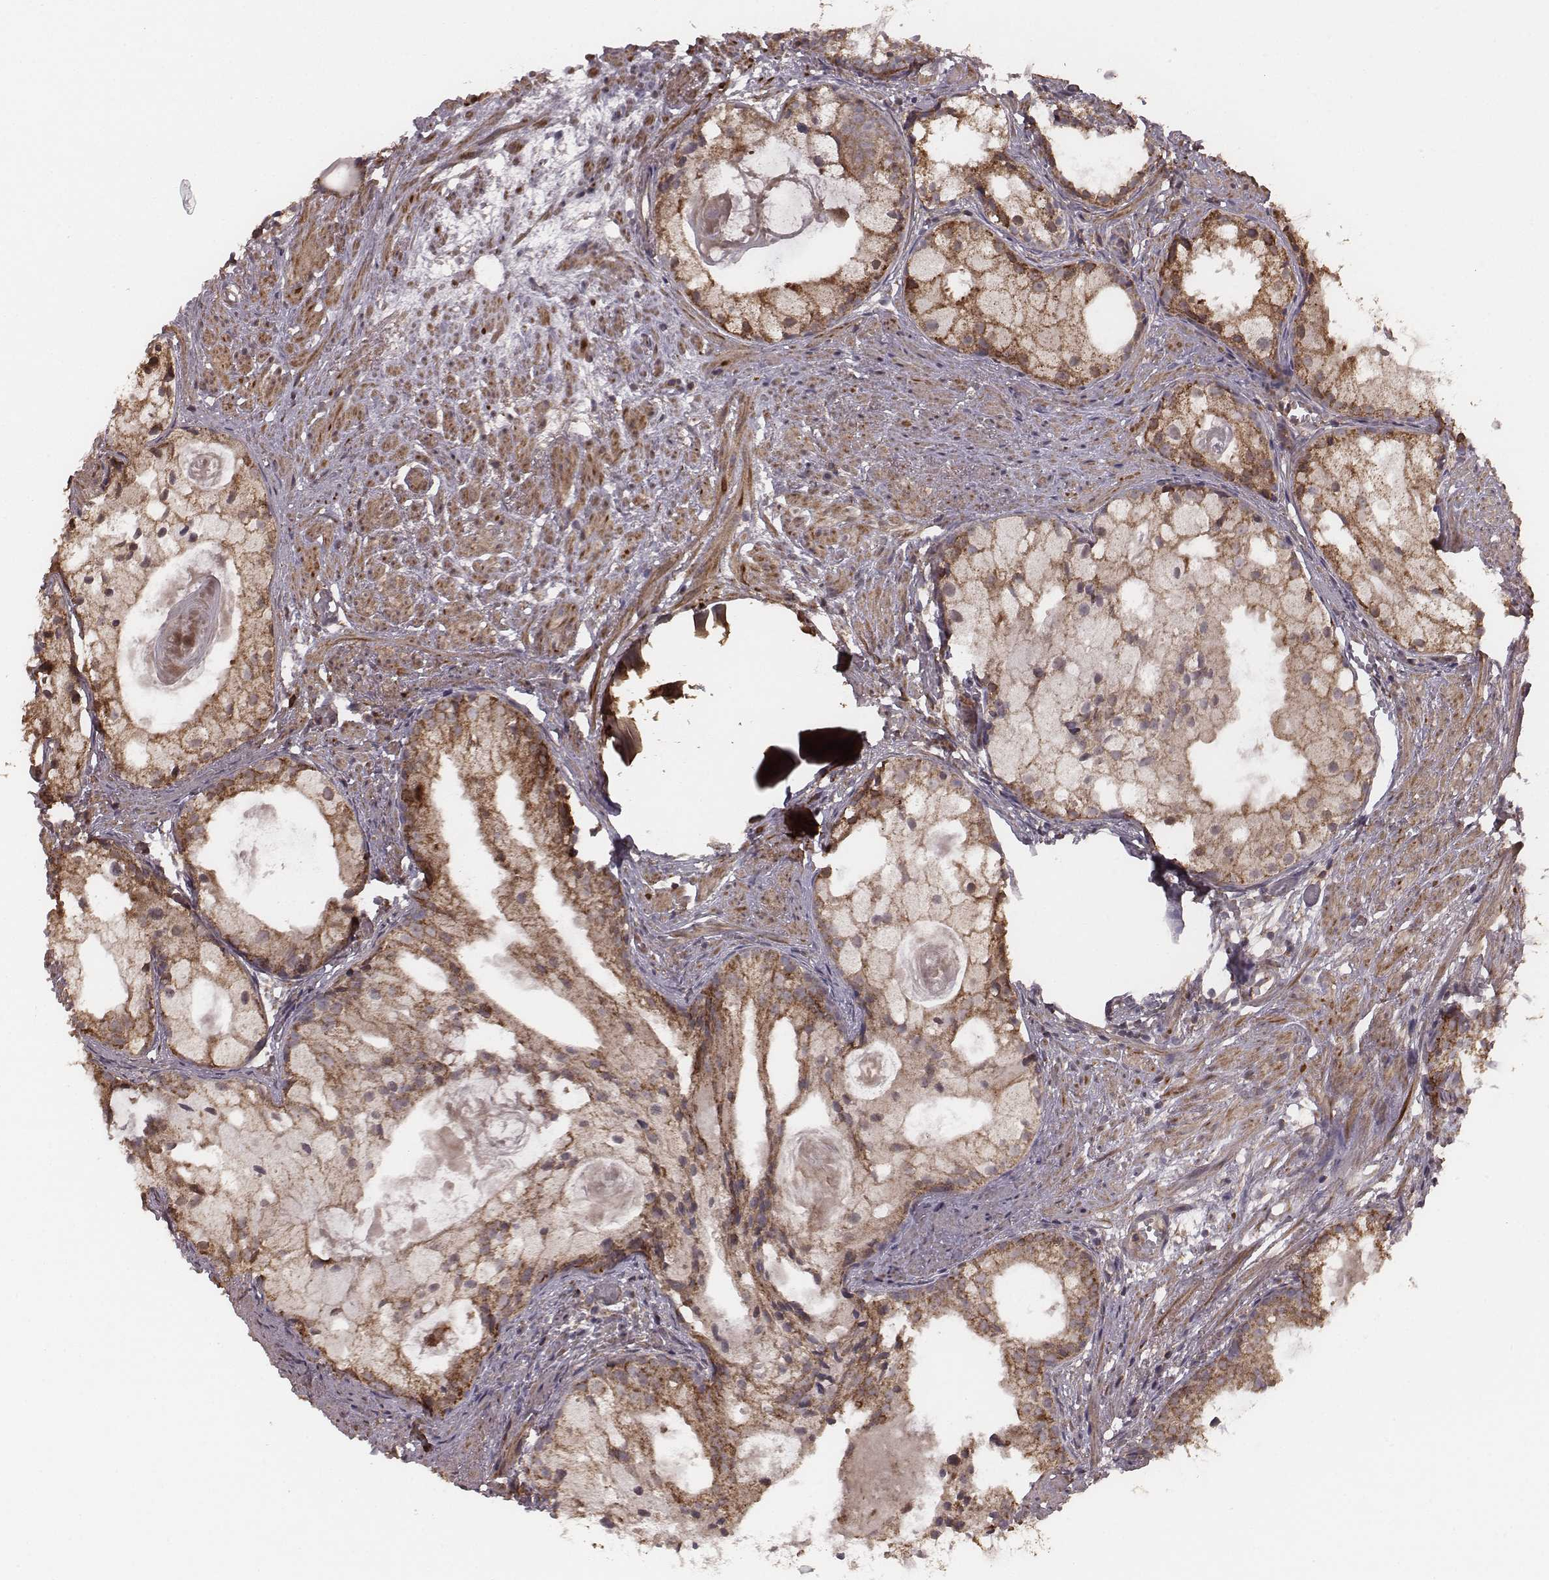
{"staining": {"intensity": "strong", "quantity": ">75%", "location": "cytoplasmic/membranous"}, "tissue": "prostate cancer", "cell_type": "Tumor cells", "image_type": "cancer", "snomed": [{"axis": "morphology", "description": "Adenocarcinoma, High grade"}, {"axis": "topography", "description": "Prostate"}], "caption": "The micrograph displays a brown stain indicating the presence of a protein in the cytoplasmic/membranous of tumor cells in adenocarcinoma (high-grade) (prostate). Nuclei are stained in blue.", "gene": "PDCD2L", "patient": {"sex": "male", "age": 85}}